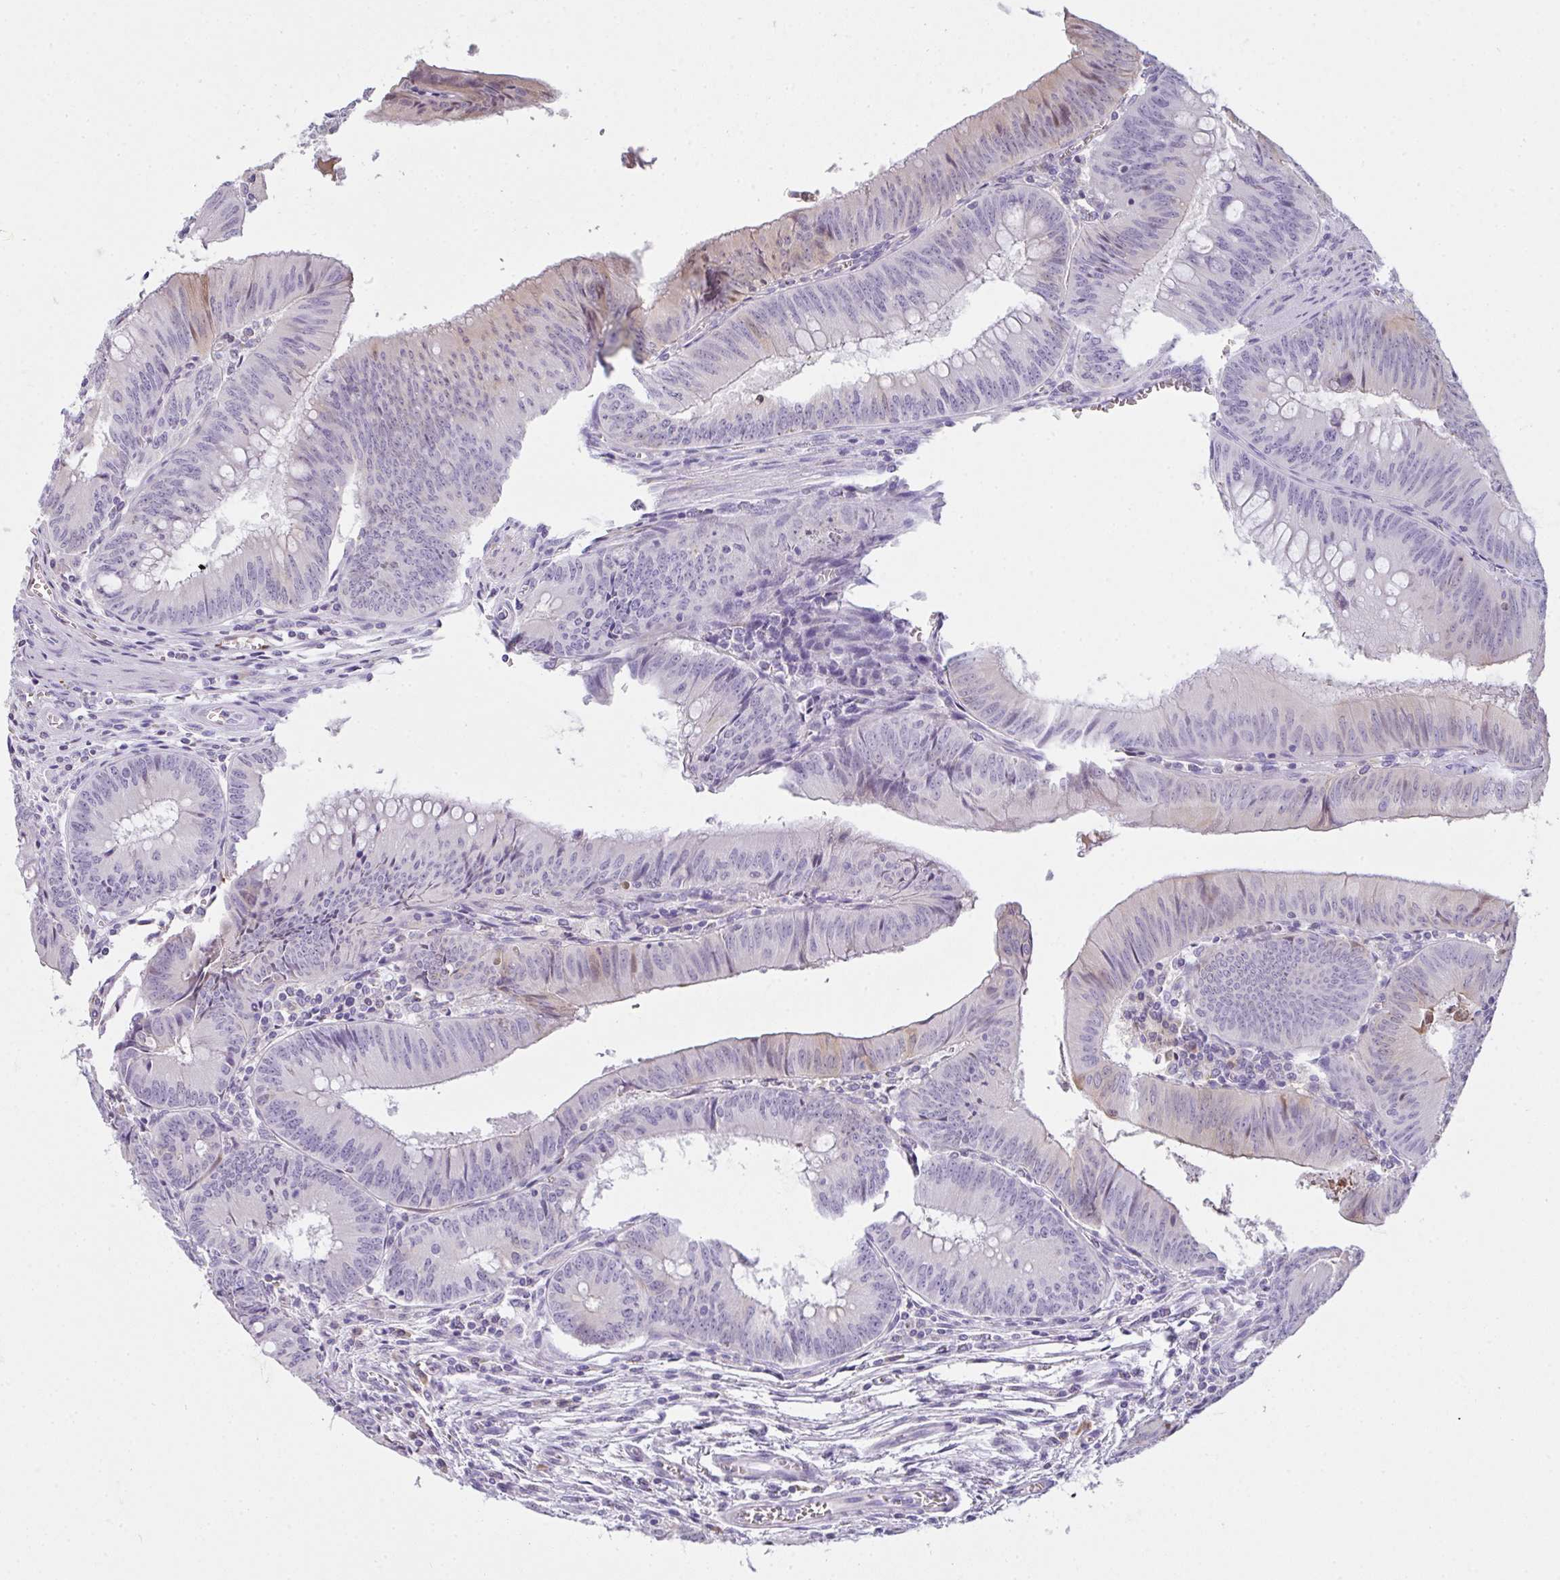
{"staining": {"intensity": "weak", "quantity": "<25%", "location": "cytoplasmic/membranous"}, "tissue": "colorectal cancer", "cell_type": "Tumor cells", "image_type": "cancer", "snomed": [{"axis": "morphology", "description": "Adenocarcinoma, NOS"}, {"axis": "topography", "description": "Rectum"}], "caption": "Immunohistochemical staining of human colorectal cancer shows no significant staining in tumor cells.", "gene": "COX7B", "patient": {"sex": "female", "age": 72}}